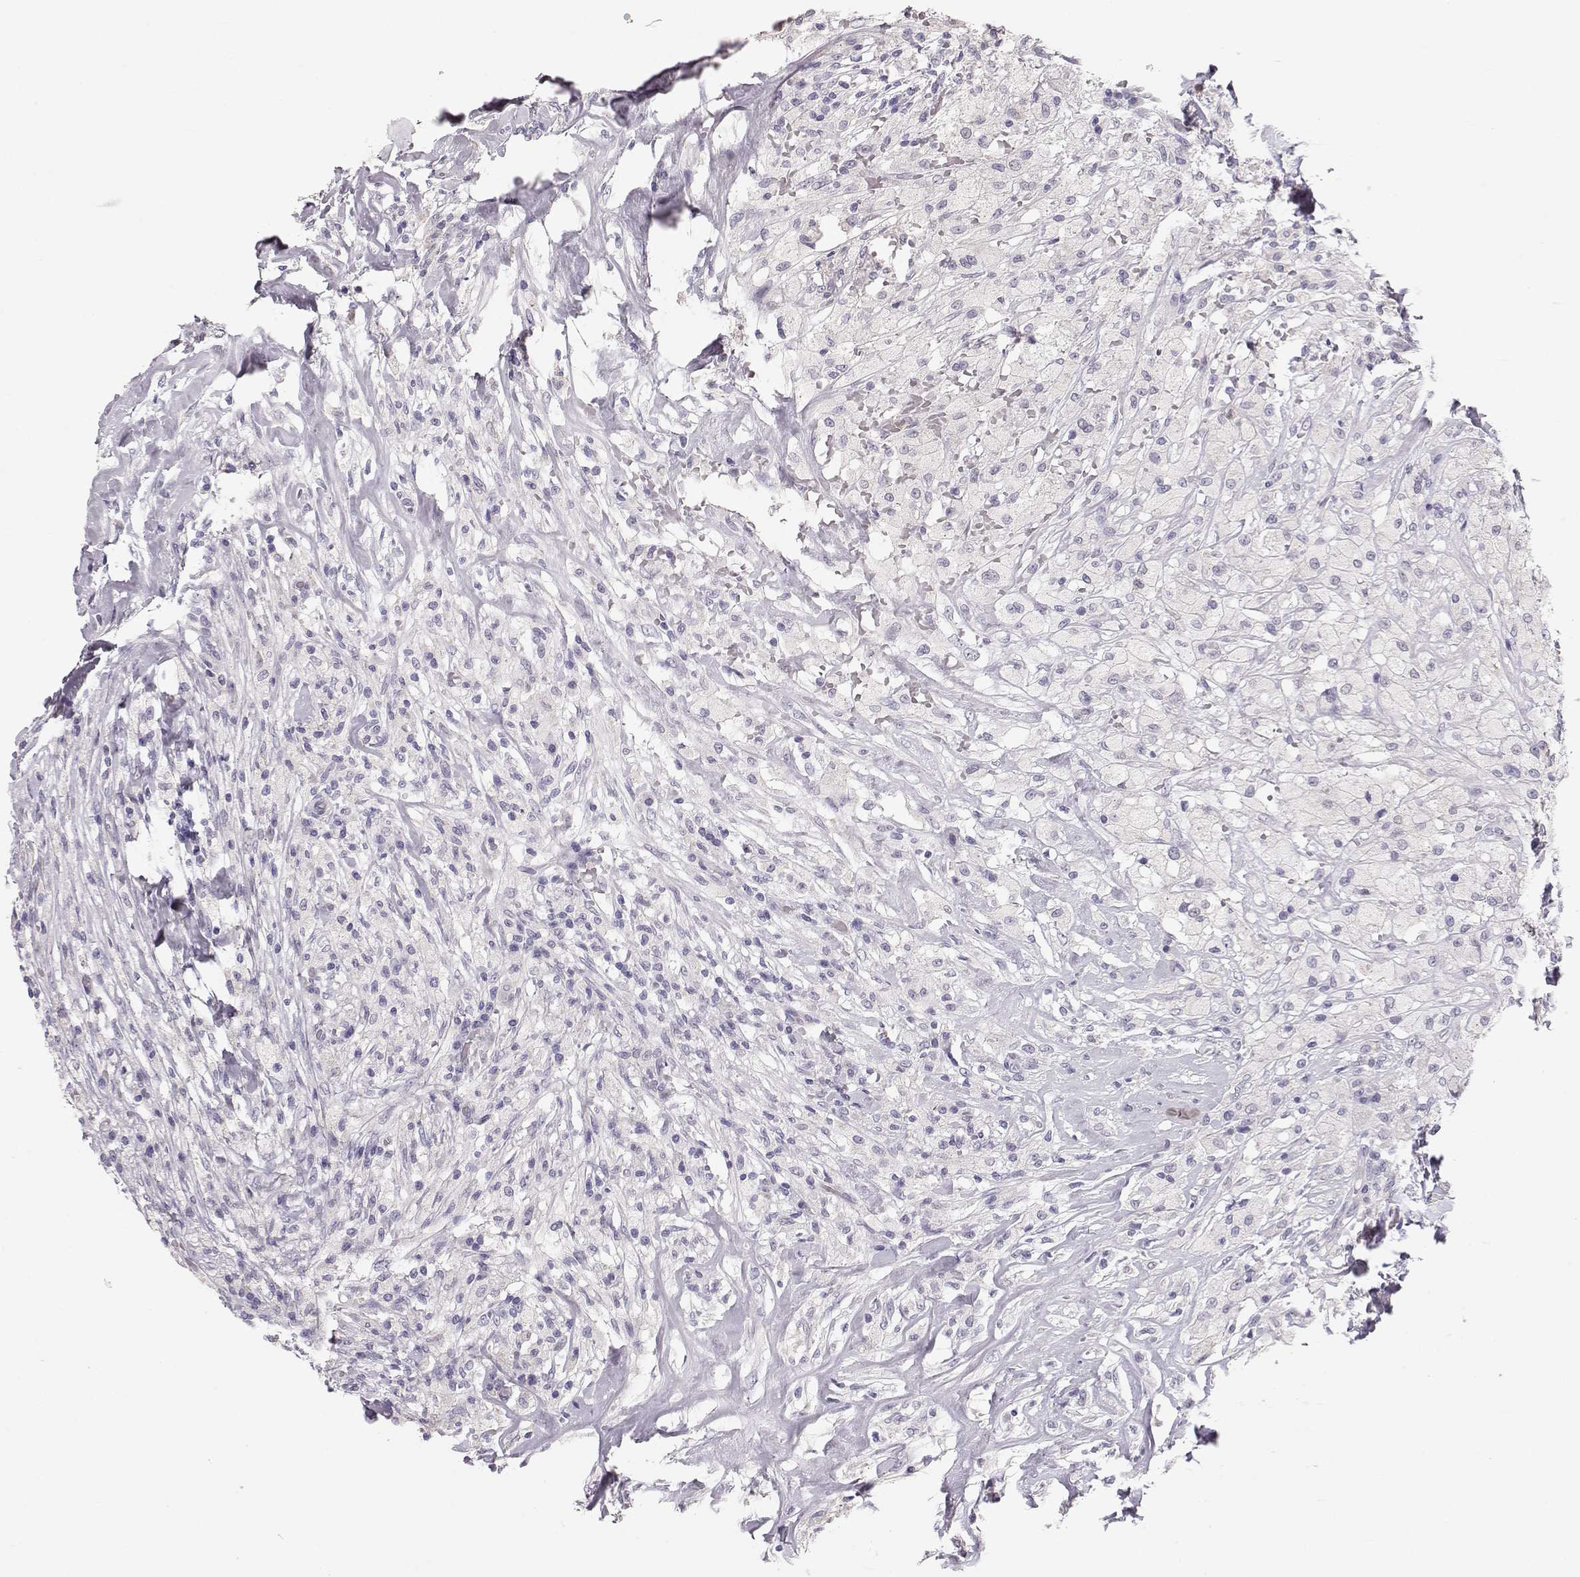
{"staining": {"intensity": "negative", "quantity": "none", "location": "none"}, "tissue": "testis cancer", "cell_type": "Tumor cells", "image_type": "cancer", "snomed": [{"axis": "morphology", "description": "Necrosis, NOS"}, {"axis": "morphology", "description": "Carcinoma, Embryonal, NOS"}, {"axis": "topography", "description": "Testis"}], "caption": "A high-resolution photomicrograph shows IHC staining of testis cancer, which reveals no significant expression in tumor cells.", "gene": "POU1F1", "patient": {"sex": "male", "age": 19}}